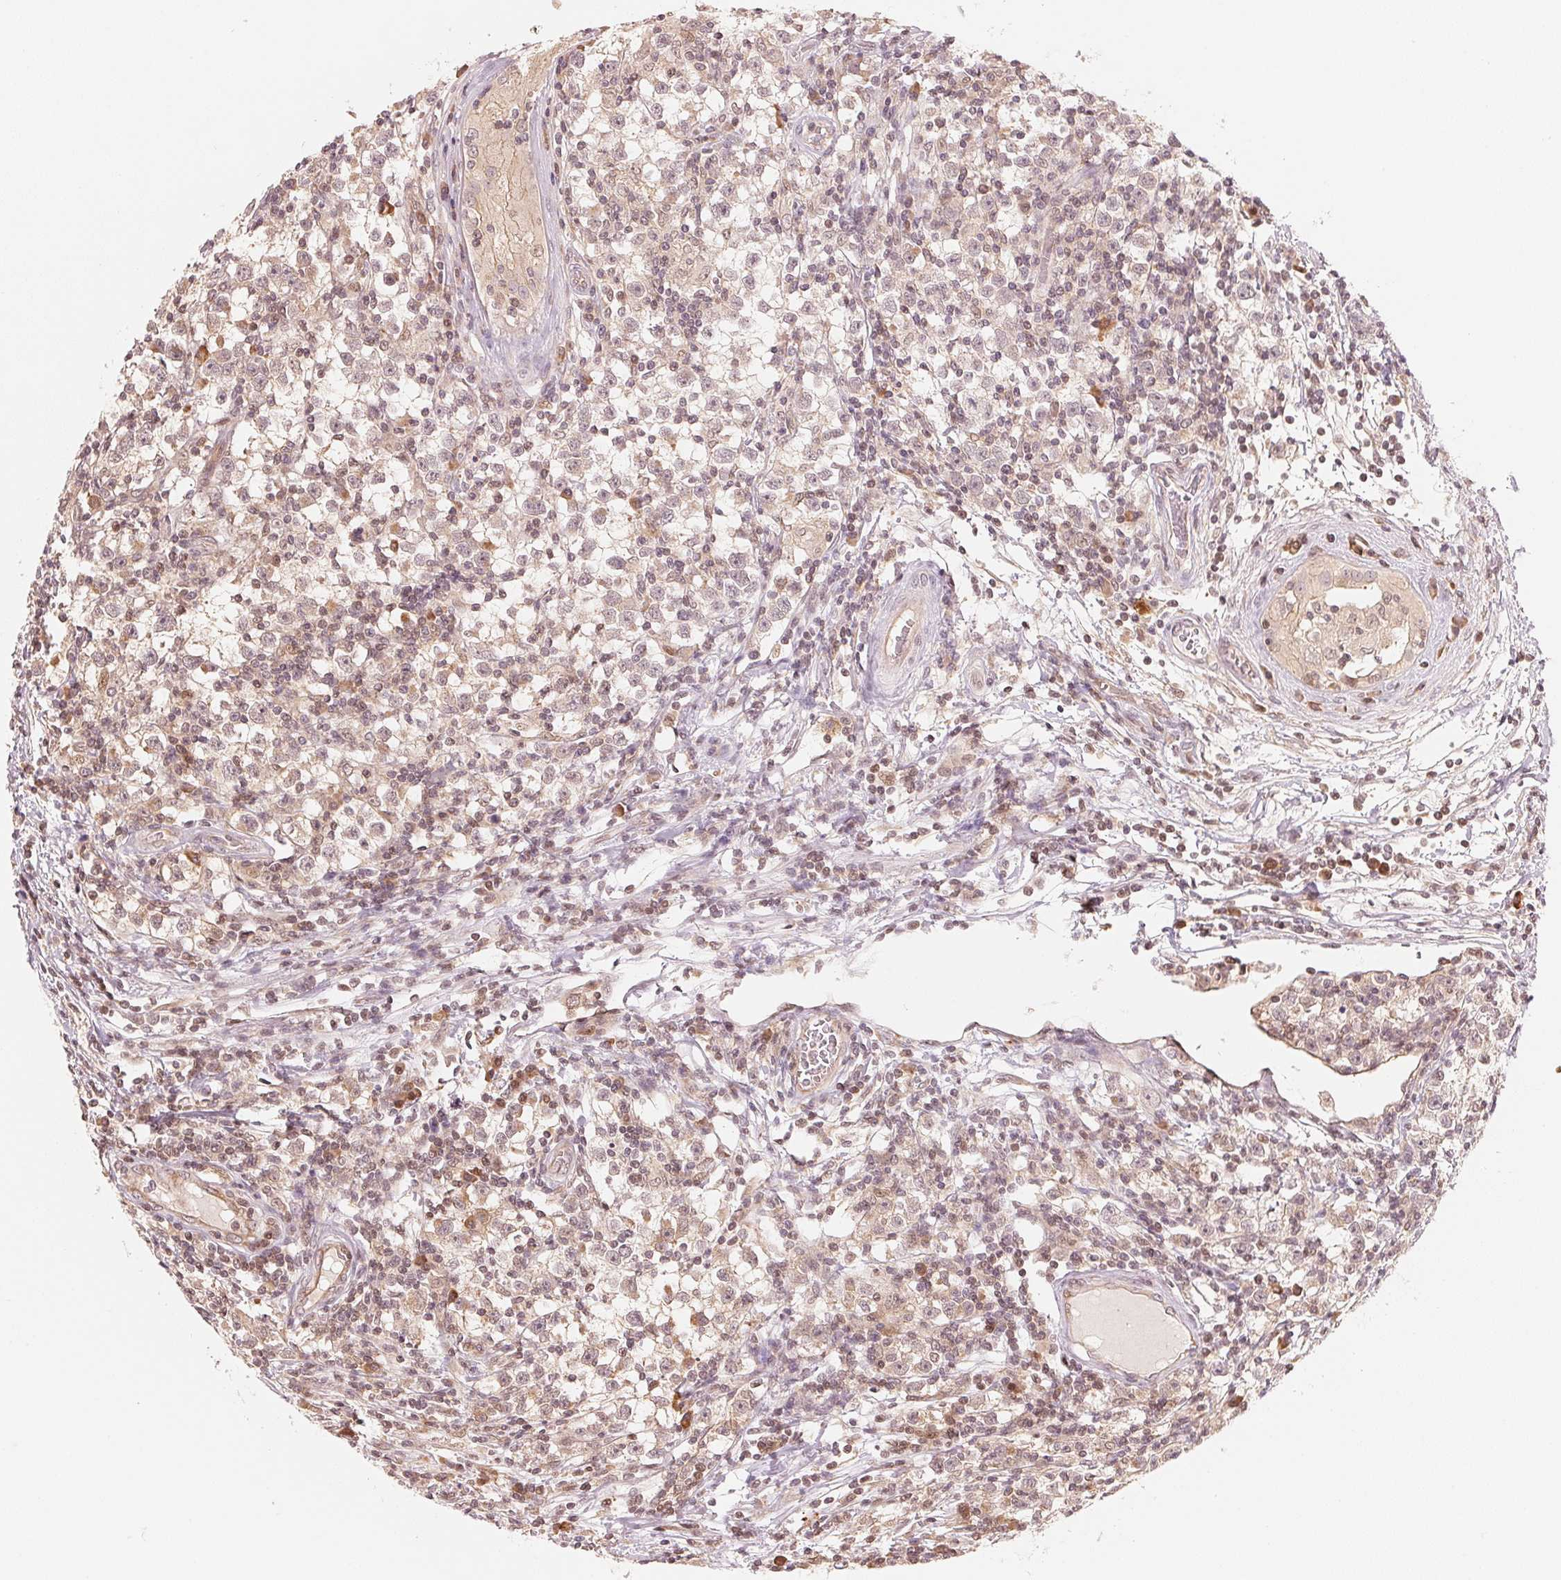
{"staining": {"intensity": "weak", "quantity": "25%-75%", "location": "cytoplasmic/membranous"}, "tissue": "testis cancer", "cell_type": "Tumor cells", "image_type": "cancer", "snomed": [{"axis": "morphology", "description": "Seminoma, NOS"}, {"axis": "topography", "description": "Testis"}], "caption": "Immunohistochemistry histopathology image of neoplastic tissue: testis cancer (seminoma) stained using IHC exhibits low levels of weak protein expression localized specifically in the cytoplasmic/membranous of tumor cells, appearing as a cytoplasmic/membranous brown color.", "gene": "PRKN", "patient": {"sex": "male", "age": 31}}